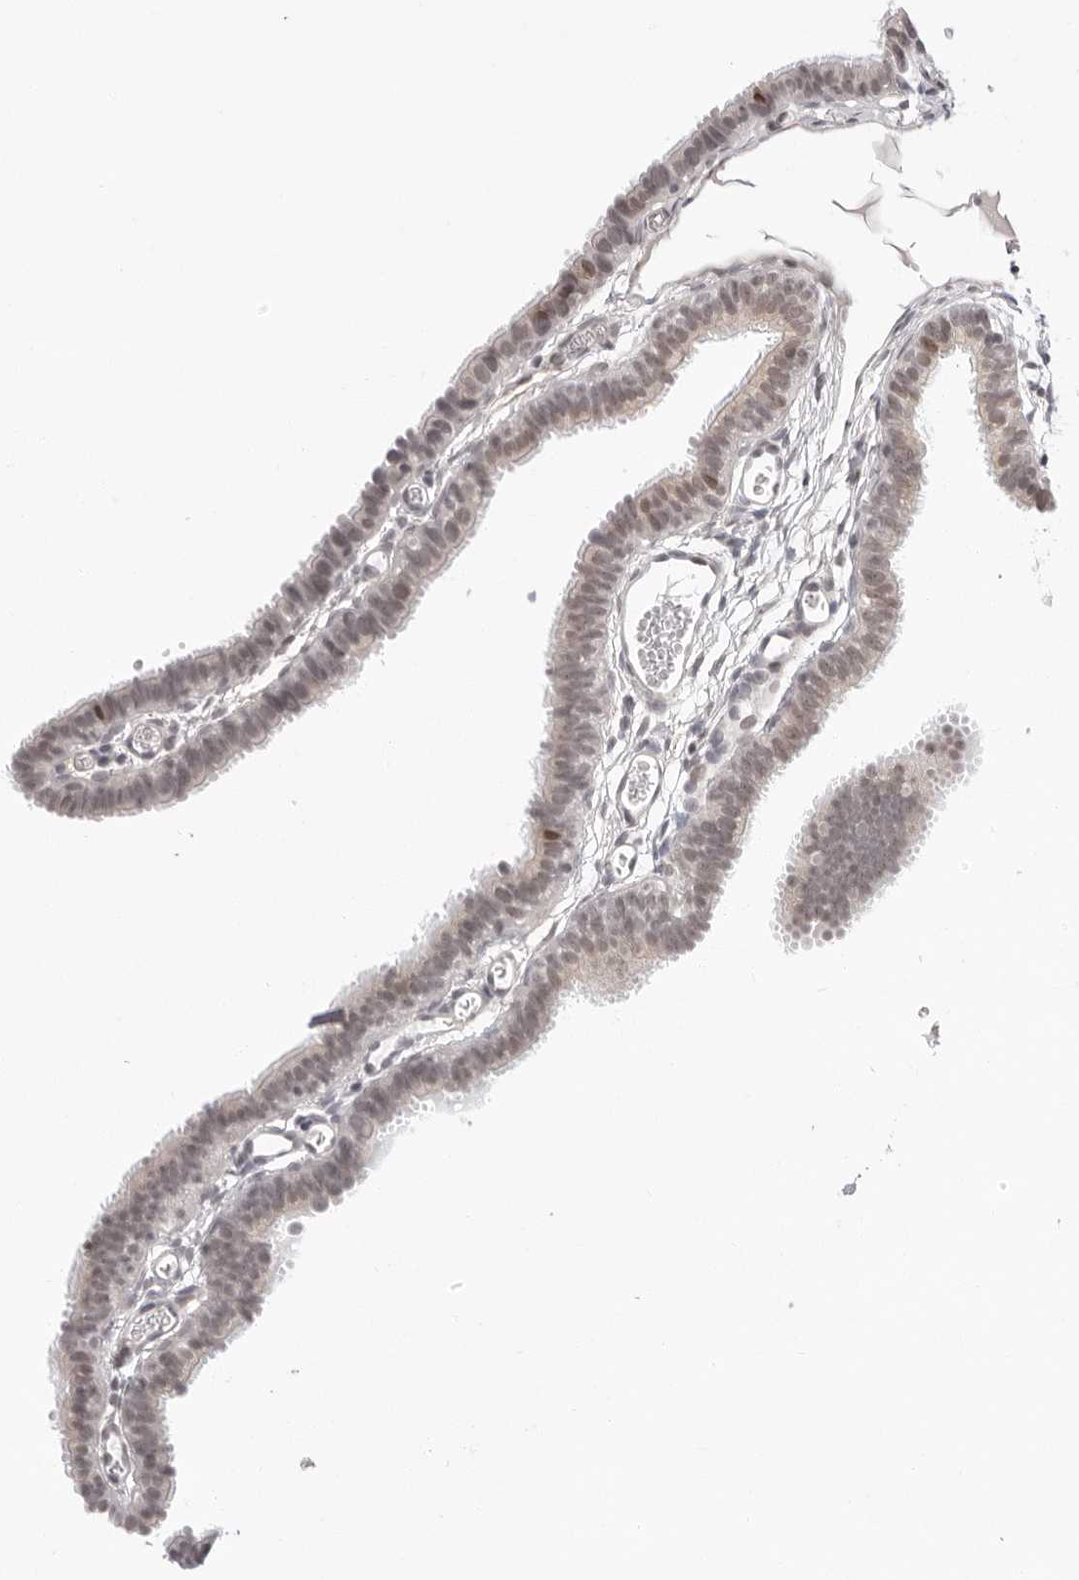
{"staining": {"intensity": "weak", "quantity": ">75%", "location": "cytoplasmic/membranous,nuclear"}, "tissue": "fallopian tube", "cell_type": "Glandular cells", "image_type": "normal", "snomed": [{"axis": "morphology", "description": "Normal tissue, NOS"}, {"axis": "topography", "description": "Fallopian tube"}, {"axis": "topography", "description": "Placenta"}], "caption": "Immunohistochemistry (IHC) of normal fallopian tube demonstrates low levels of weak cytoplasmic/membranous,nuclear expression in about >75% of glandular cells.", "gene": "ITGB3BP", "patient": {"sex": "female", "age": 34}}